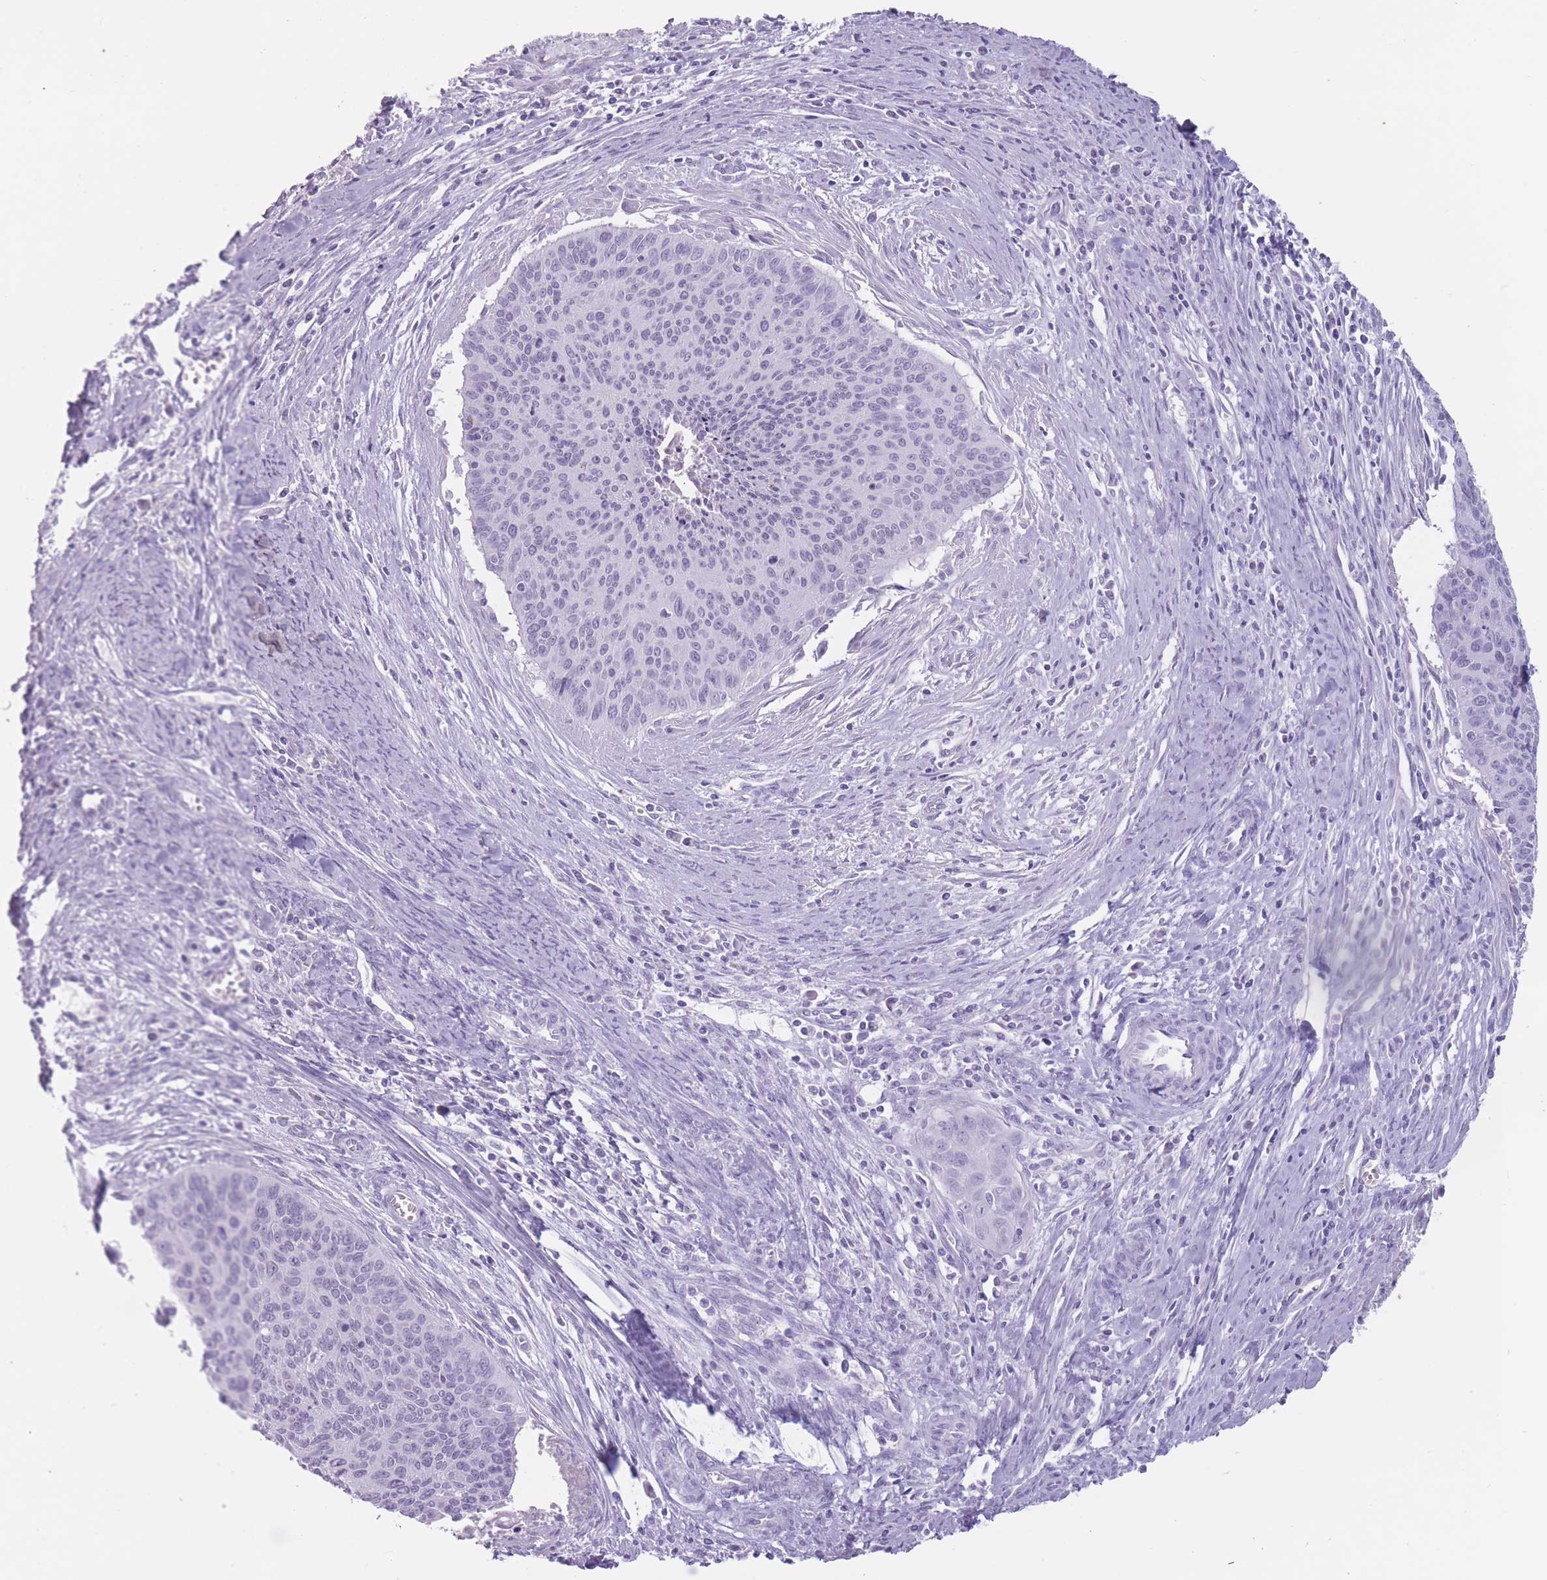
{"staining": {"intensity": "negative", "quantity": "none", "location": "none"}, "tissue": "cervical cancer", "cell_type": "Tumor cells", "image_type": "cancer", "snomed": [{"axis": "morphology", "description": "Squamous cell carcinoma, NOS"}, {"axis": "topography", "description": "Cervix"}], "caption": "Cervical squamous cell carcinoma was stained to show a protein in brown. There is no significant expression in tumor cells.", "gene": "PNMA3", "patient": {"sex": "female", "age": 55}}